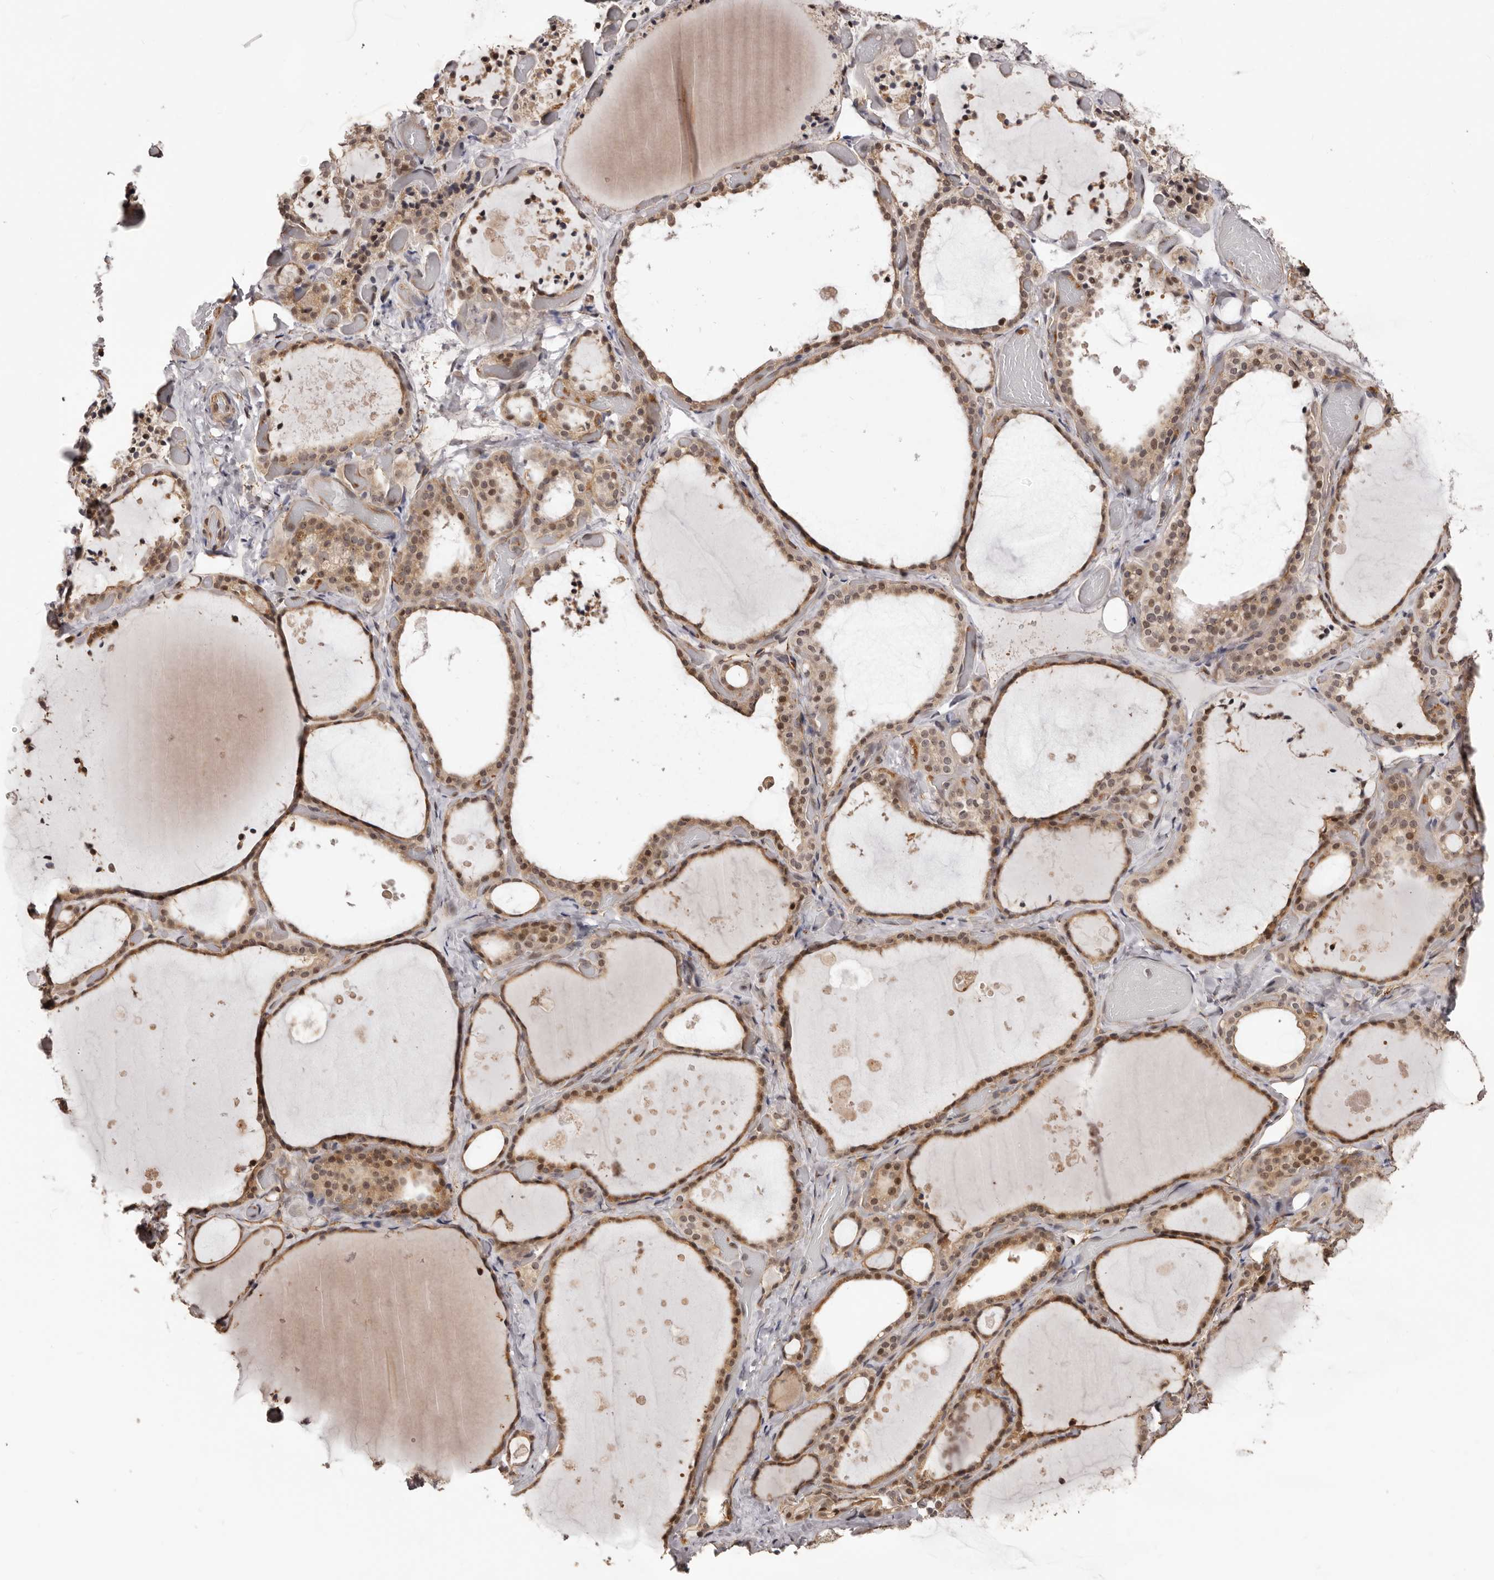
{"staining": {"intensity": "moderate", "quantity": ">75%", "location": "cytoplasmic/membranous,nuclear"}, "tissue": "thyroid gland", "cell_type": "Glandular cells", "image_type": "normal", "snomed": [{"axis": "morphology", "description": "Normal tissue, NOS"}, {"axis": "topography", "description": "Thyroid gland"}], "caption": "DAB immunohistochemical staining of normal human thyroid gland exhibits moderate cytoplasmic/membranous,nuclear protein staining in about >75% of glandular cells.", "gene": "NOL12", "patient": {"sex": "female", "age": 44}}